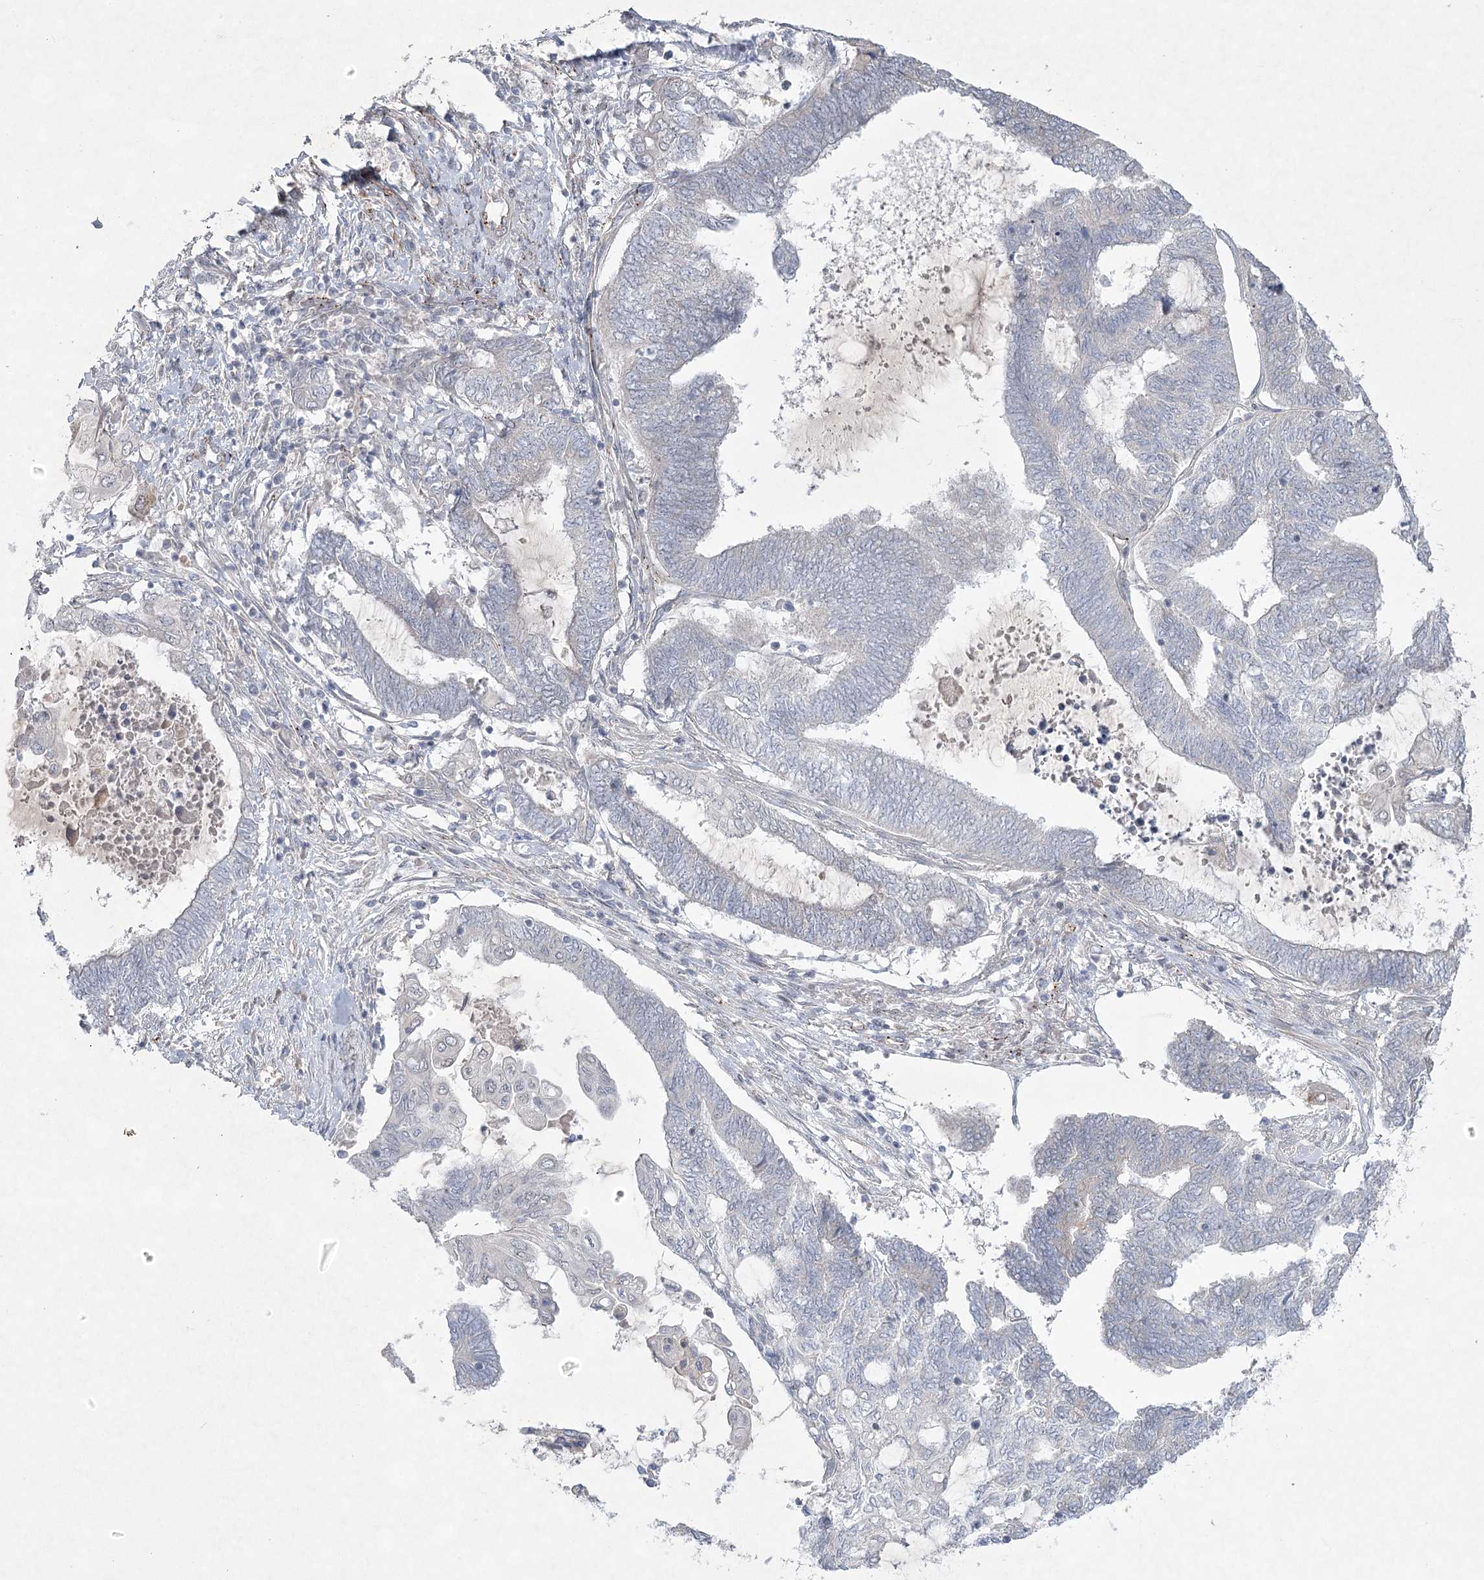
{"staining": {"intensity": "negative", "quantity": "none", "location": "none"}, "tissue": "endometrial cancer", "cell_type": "Tumor cells", "image_type": "cancer", "snomed": [{"axis": "morphology", "description": "Adenocarcinoma, NOS"}, {"axis": "topography", "description": "Uterus"}, {"axis": "topography", "description": "Endometrium"}], "caption": "DAB immunohistochemical staining of endometrial cancer shows no significant positivity in tumor cells.", "gene": "AMTN", "patient": {"sex": "female", "age": 70}}